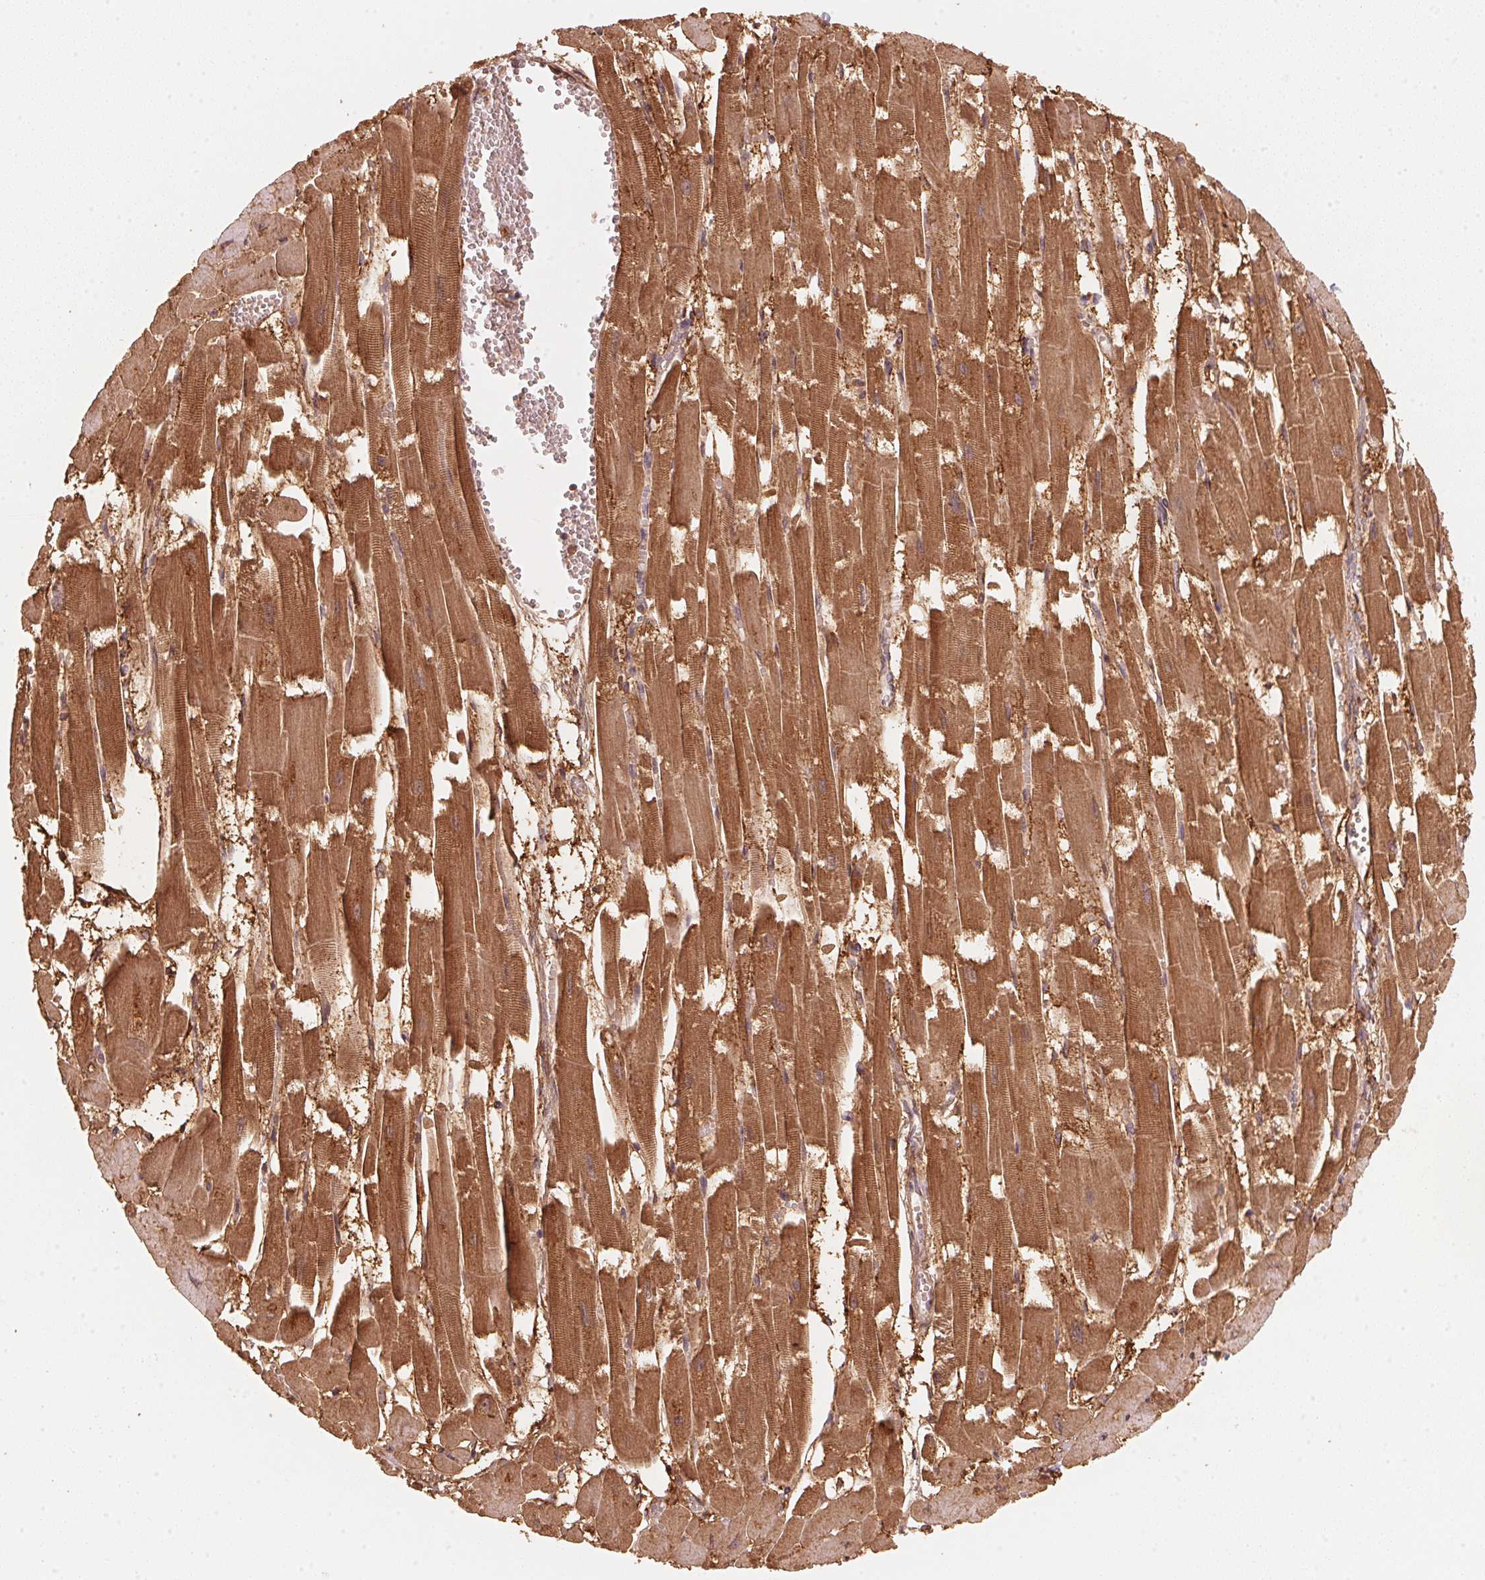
{"staining": {"intensity": "strong", "quantity": ">75%", "location": "cytoplasmic/membranous"}, "tissue": "heart muscle", "cell_type": "Cardiomyocytes", "image_type": "normal", "snomed": [{"axis": "morphology", "description": "Normal tissue, NOS"}, {"axis": "topography", "description": "Heart"}], "caption": "Cardiomyocytes show high levels of strong cytoplasmic/membranous staining in about >75% of cells in unremarkable human heart muscle.", "gene": "C2orf73", "patient": {"sex": "female", "age": 52}}